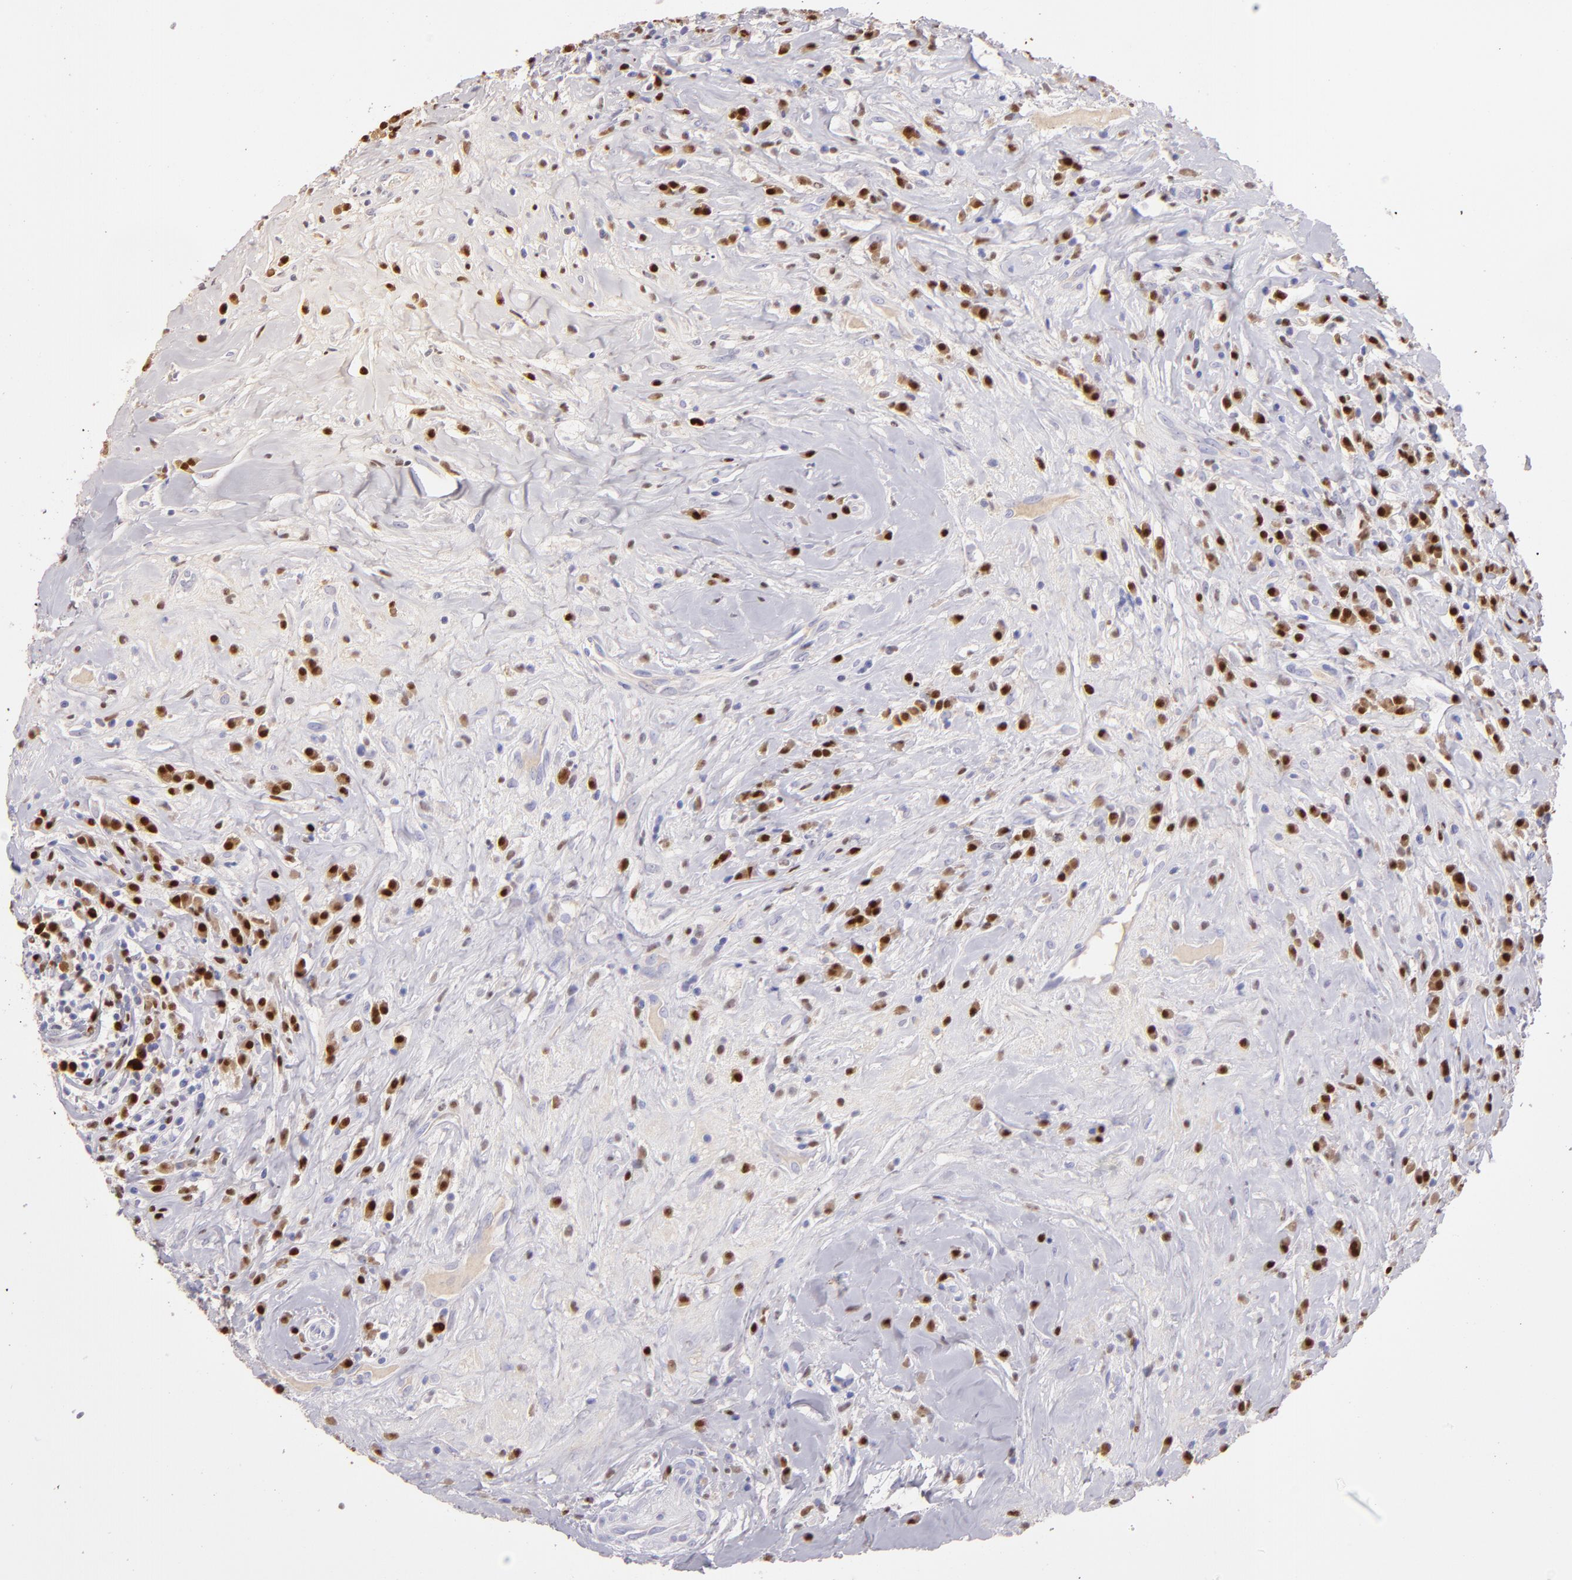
{"staining": {"intensity": "strong", "quantity": ">75%", "location": "cytoplasmic/membranous,nuclear"}, "tissue": "lymphoma", "cell_type": "Tumor cells", "image_type": "cancer", "snomed": [{"axis": "morphology", "description": "Hodgkin's disease, NOS"}, {"axis": "topography", "description": "Lymph node"}], "caption": "Protein positivity by immunohistochemistry (IHC) displays strong cytoplasmic/membranous and nuclear positivity in approximately >75% of tumor cells in Hodgkin's disease.", "gene": "IRF8", "patient": {"sex": "female", "age": 25}}